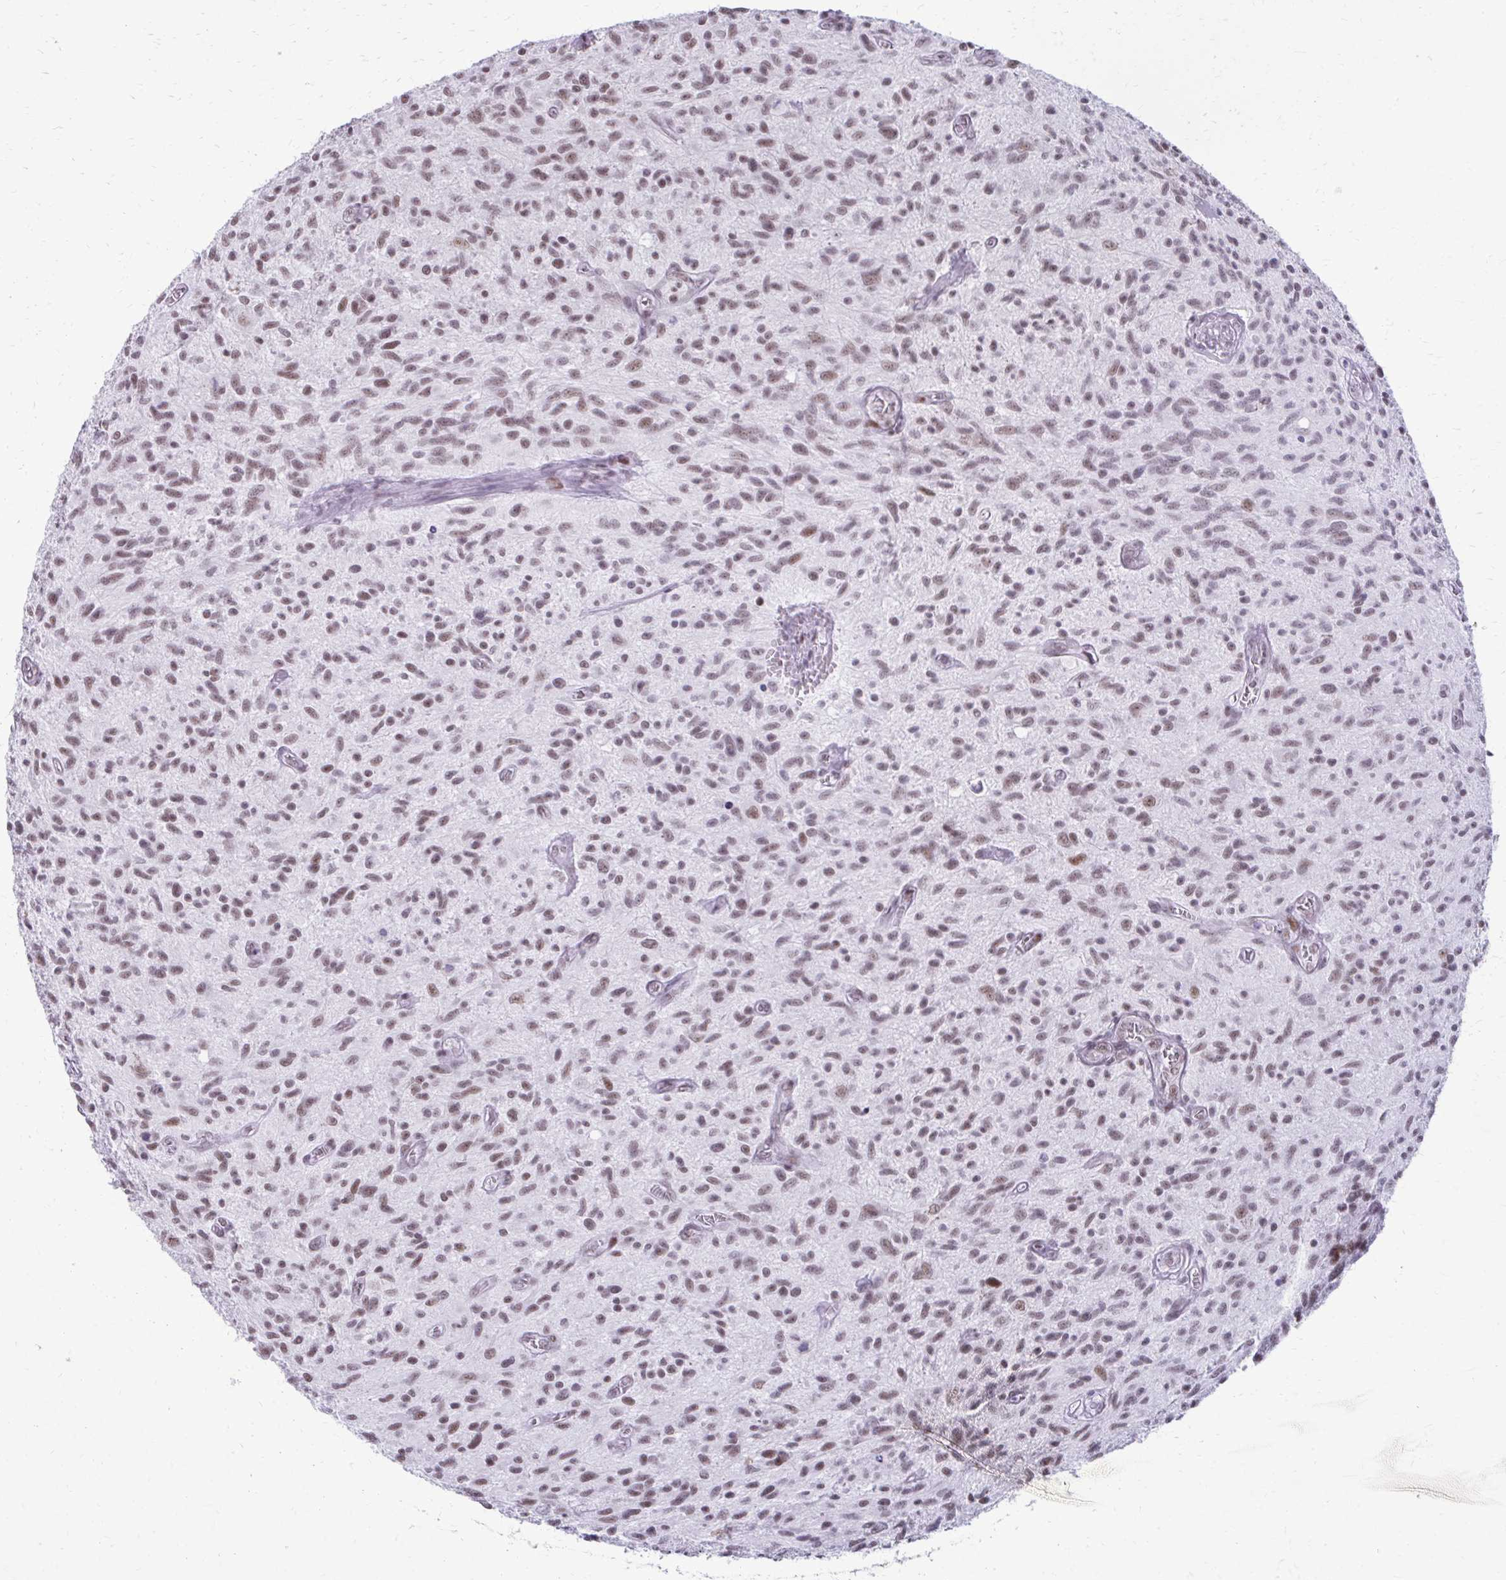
{"staining": {"intensity": "weak", "quantity": ">75%", "location": "nuclear"}, "tissue": "glioma", "cell_type": "Tumor cells", "image_type": "cancer", "snomed": [{"axis": "morphology", "description": "Glioma, malignant, High grade"}, {"axis": "topography", "description": "Brain"}], "caption": "The image demonstrates staining of malignant high-grade glioma, revealing weak nuclear protein staining (brown color) within tumor cells.", "gene": "SS18", "patient": {"sex": "male", "age": 75}}